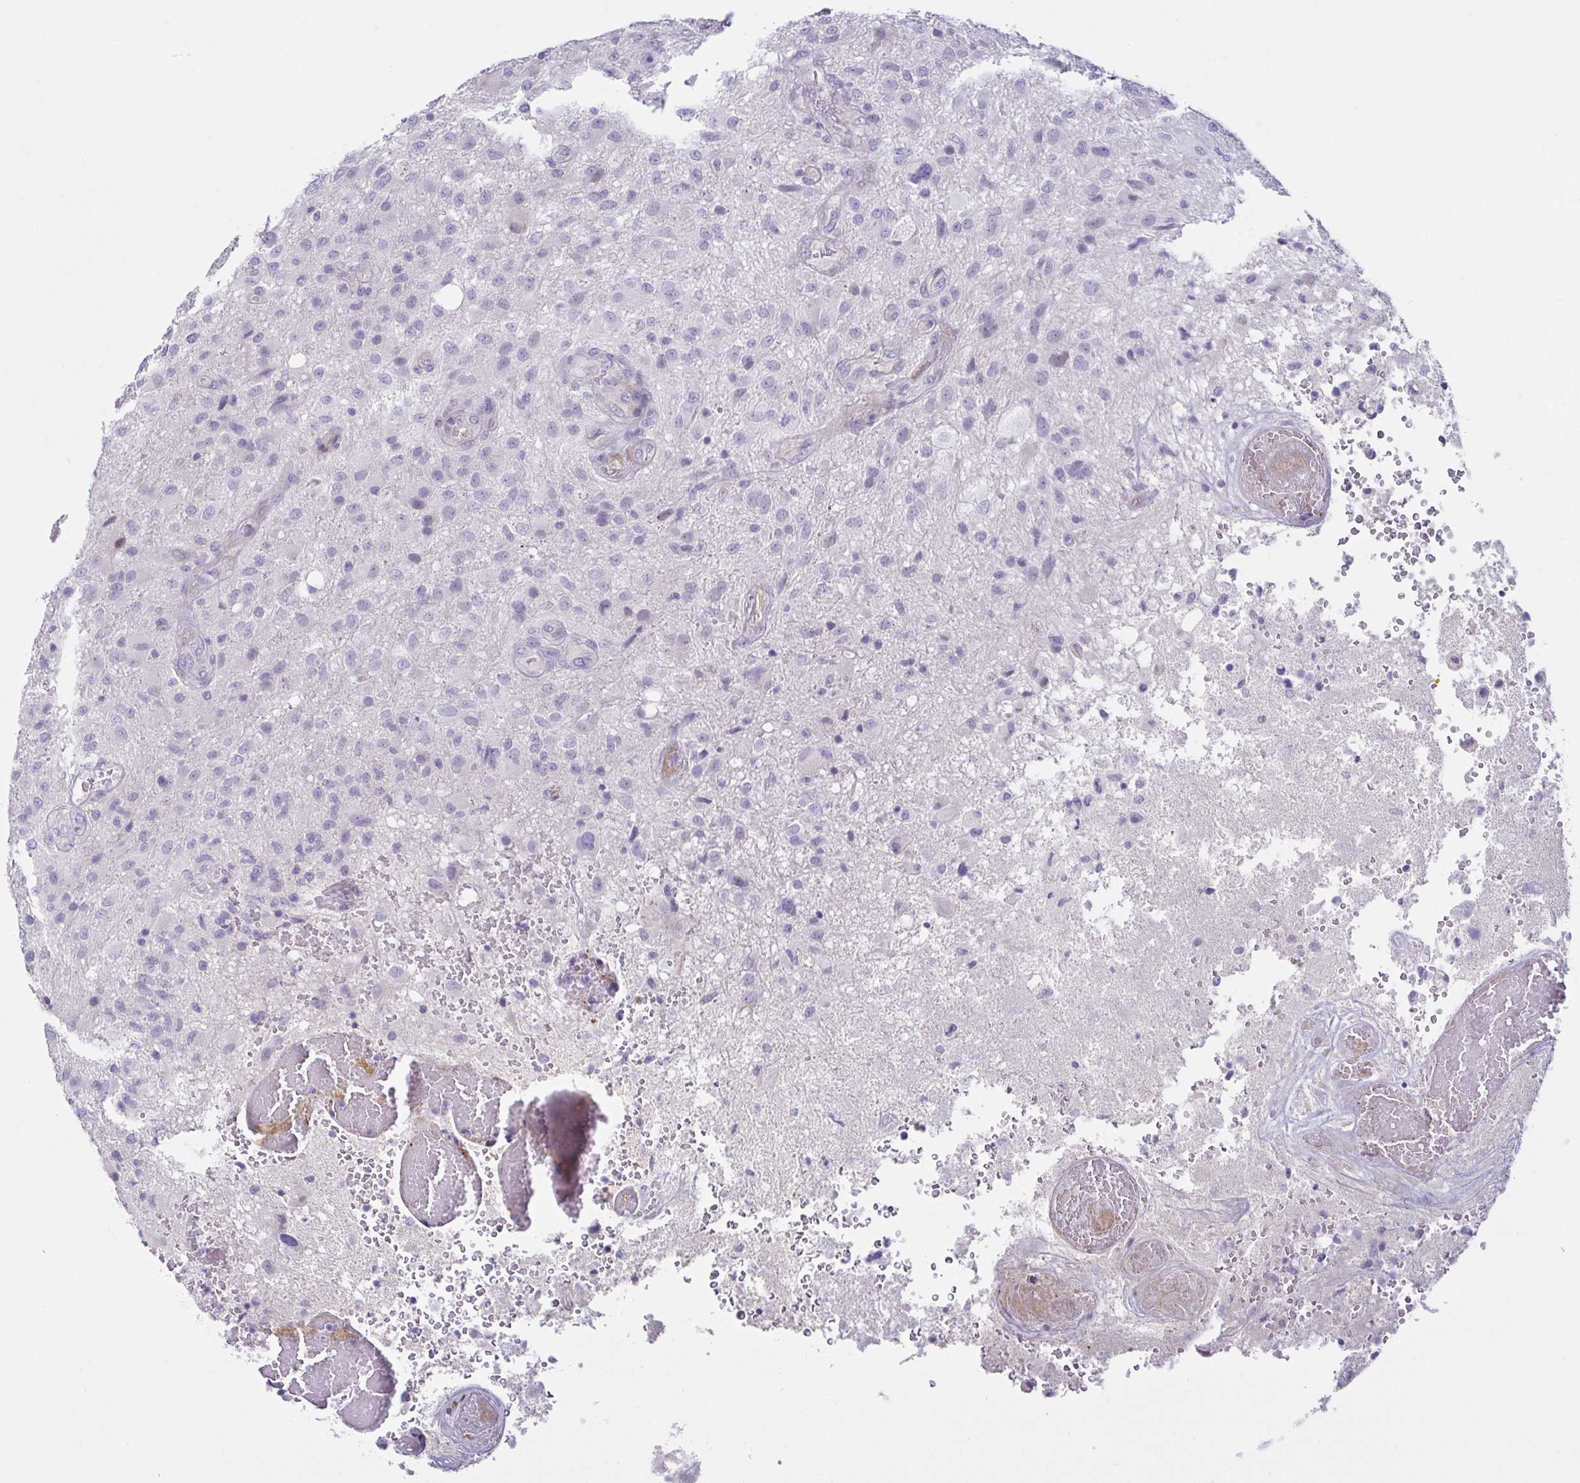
{"staining": {"intensity": "negative", "quantity": "none", "location": "none"}, "tissue": "glioma", "cell_type": "Tumor cells", "image_type": "cancer", "snomed": [{"axis": "morphology", "description": "Glioma, malignant, High grade"}, {"axis": "topography", "description": "Brain"}], "caption": "Photomicrograph shows no protein positivity in tumor cells of malignant glioma (high-grade) tissue.", "gene": "SPAG4", "patient": {"sex": "male", "age": 53}}